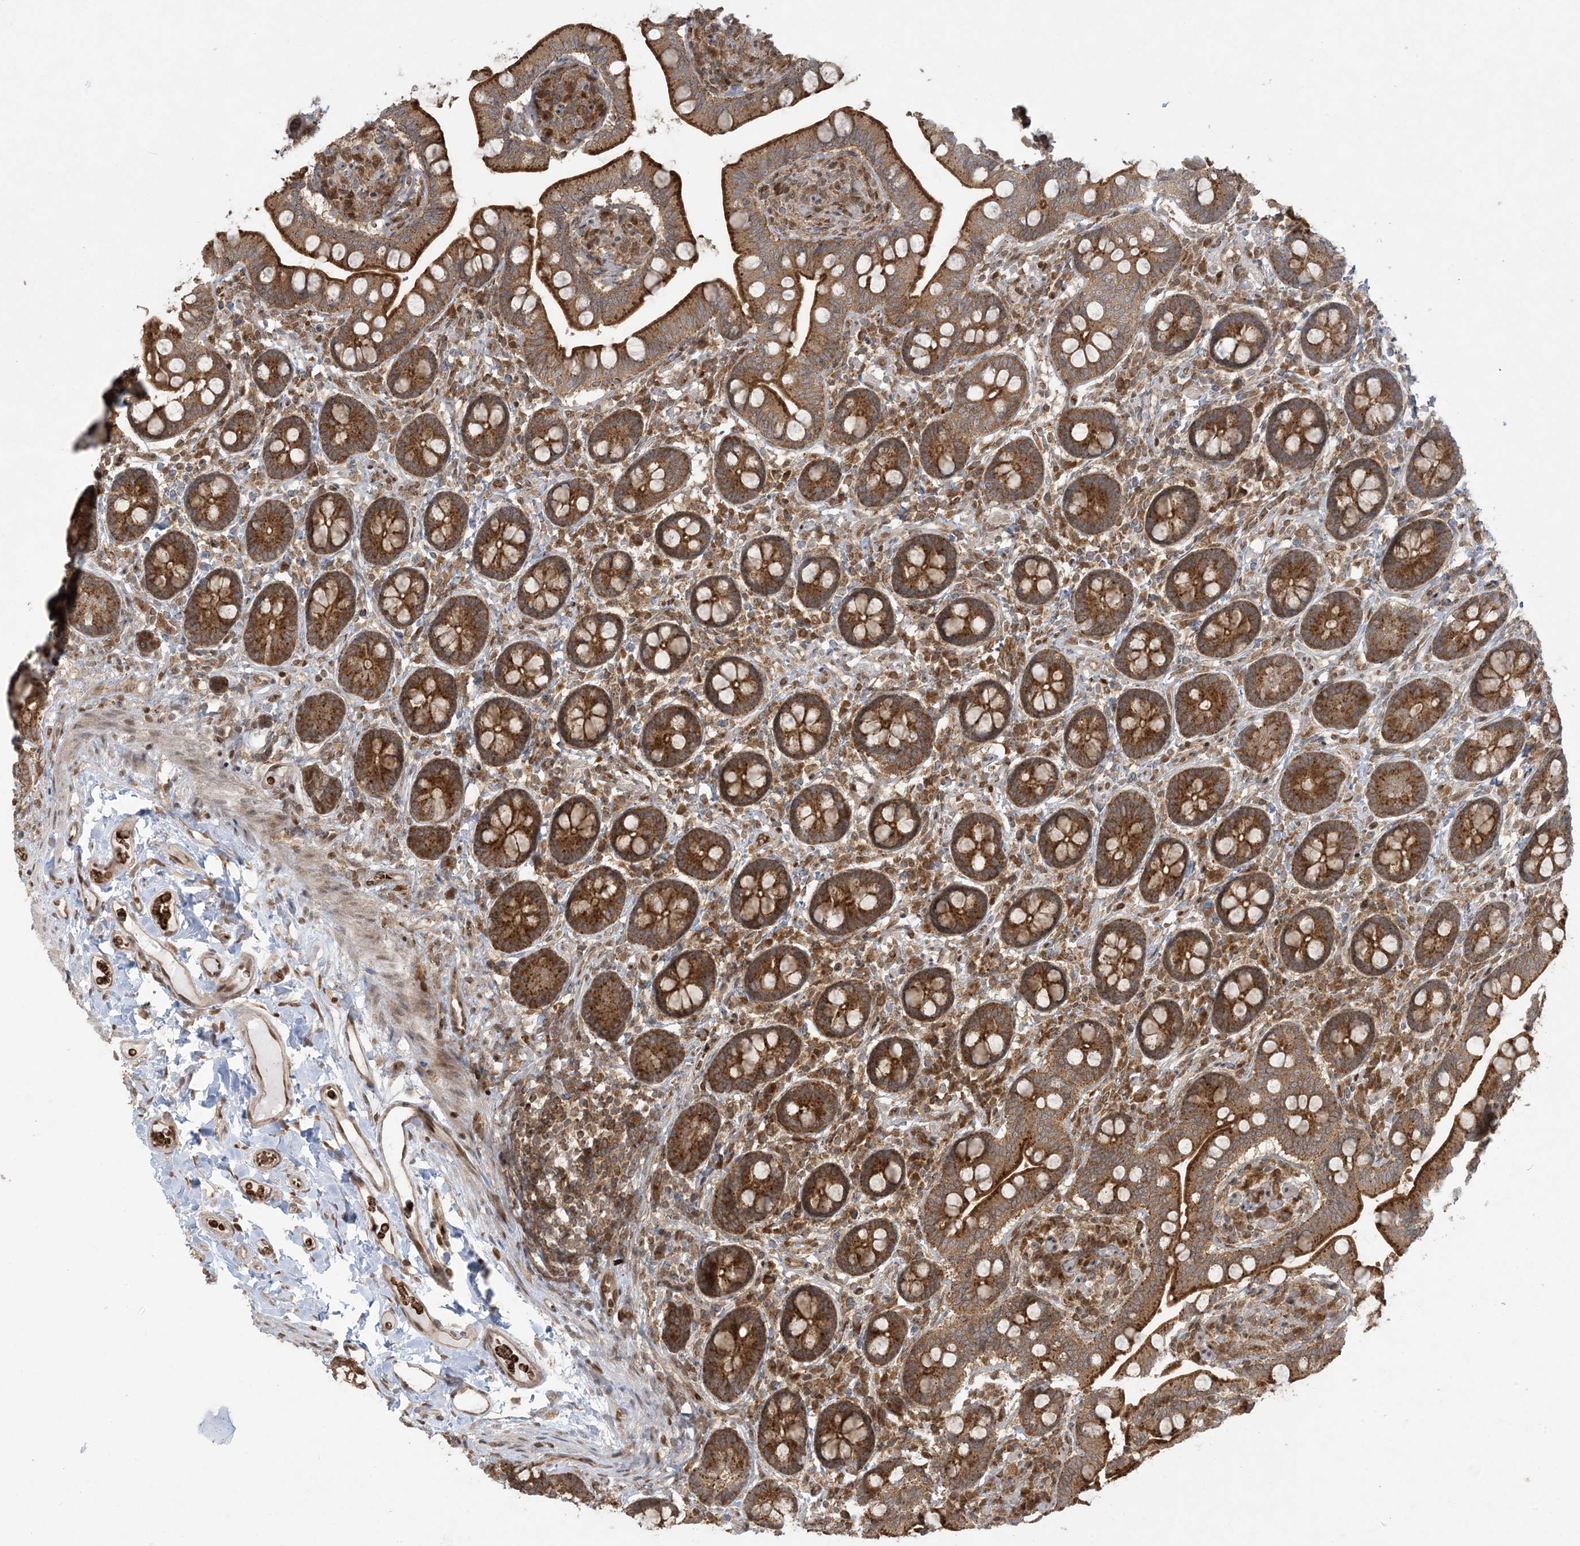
{"staining": {"intensity": "strong", "quantity": ">75%", "location": "cytoplasmic/membranous"}, "tissue": "small intestine", "cell_type": "Glandular cells", "image_type": "normal", "snomed": [{"axis": "morphology", "description": "Normal tissue, NOS"}, {"axis": "topography", "description": "Small intestine"}], "caption": "Immunohistochemical staining of unremarkable human small intestine demonstrates >75% levels of strong cytoplasmic/membranous protein positivity in approximately >75% of glandular cells. (brown staining indicates protein expression, while blue staining denotes nuclei).", "gene": "ABCF3", "patient": {"sex": "female", "age": 64}}